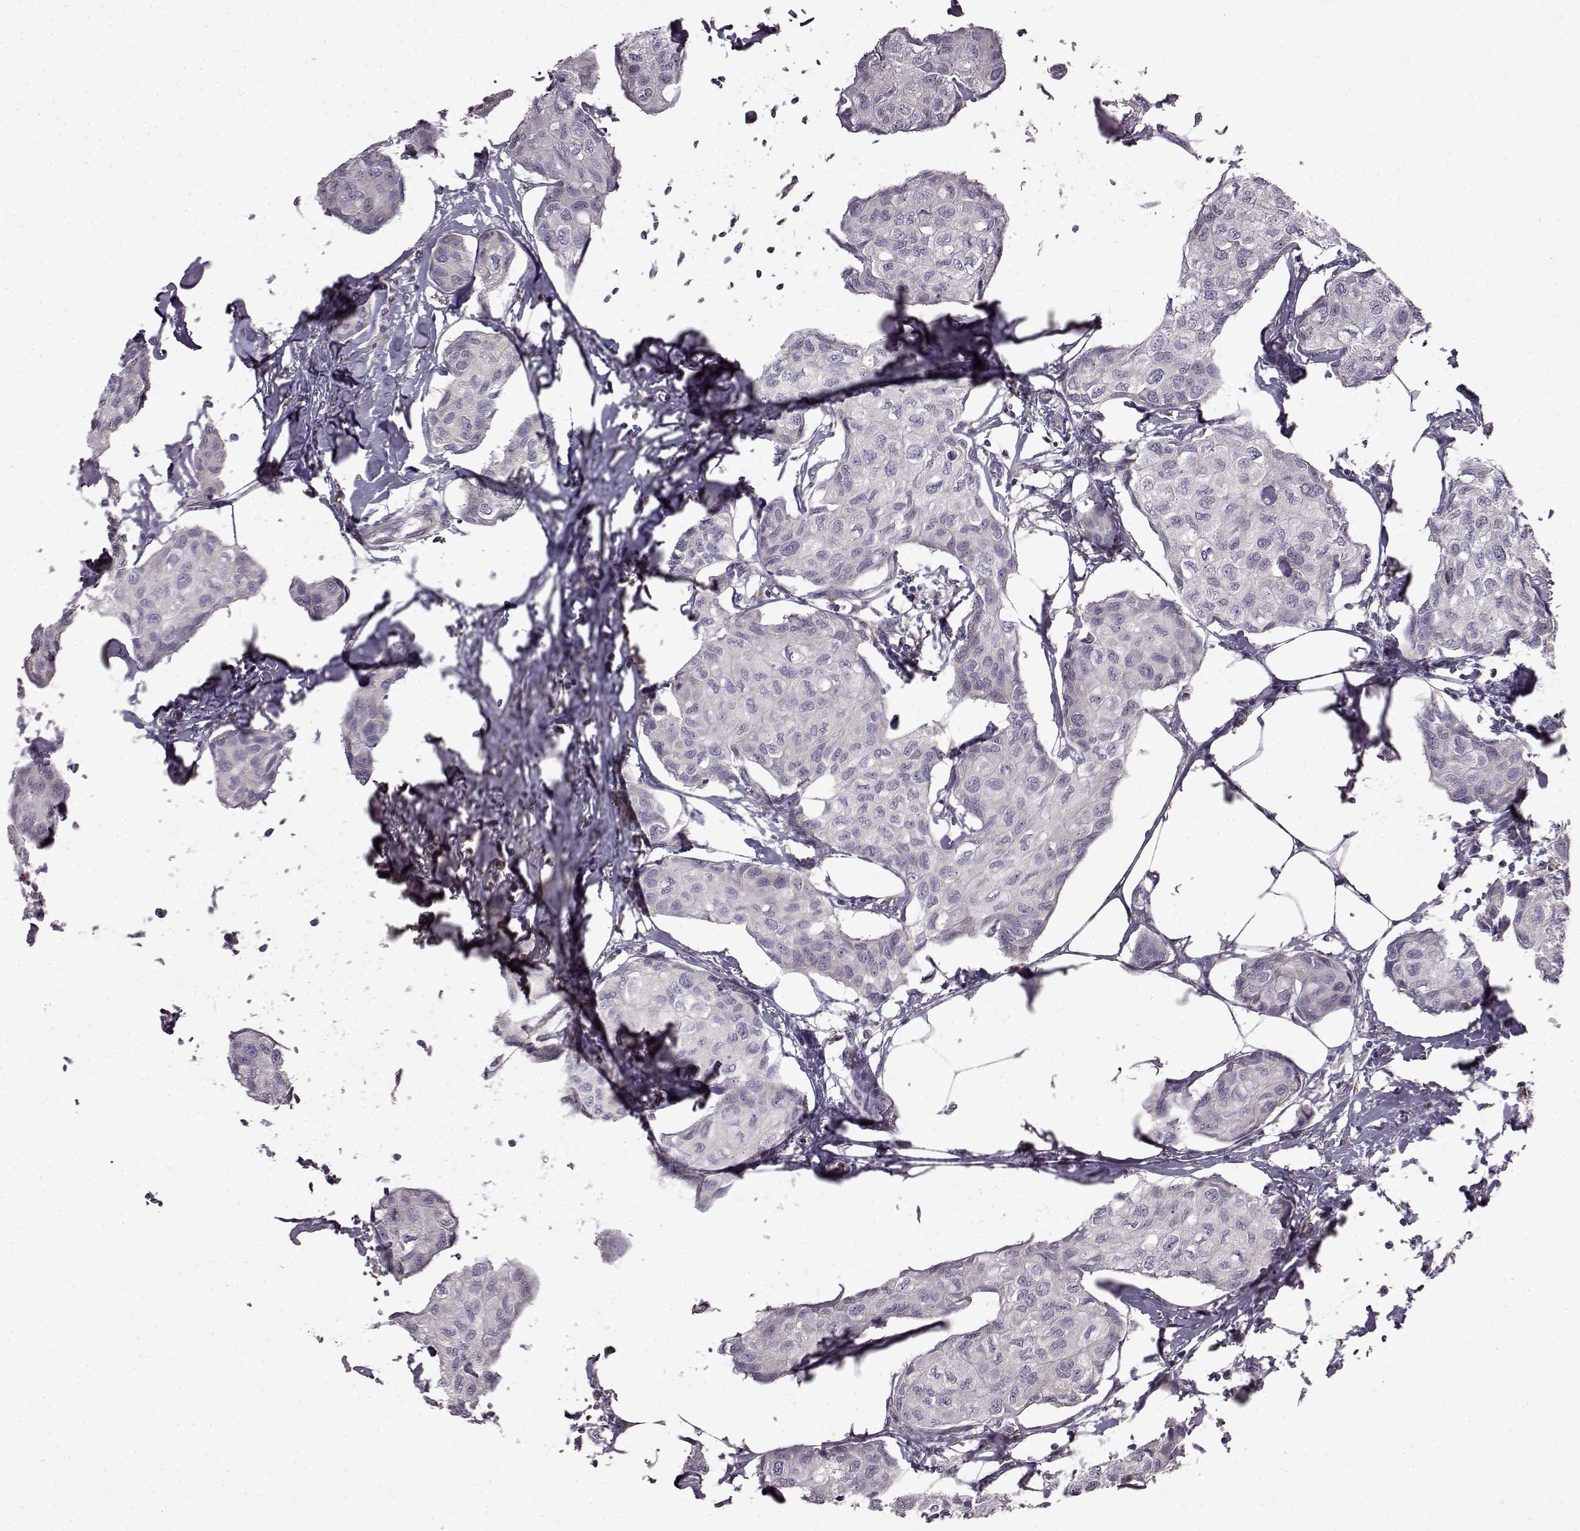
{"staining": {"intensity": "negative", "quantity": "none", "location": "none"}, "tissue": "breast cancer", "cell_type": "Tumor cells", "image_type": "cancer", "snomed": [{"axis": "morphology", "description": "Duct carcinoma"}, {"axis": "topography", "description": "Breast"}], "caption": "Tumor cells are negative for protein expression in human breast cancer. The staining is performed using DAB brown chromogen with nuclei counter-stained in using hematoxylin.", "gene": "B3GNT6", "patient": {"sex": "female", "age": 80}}